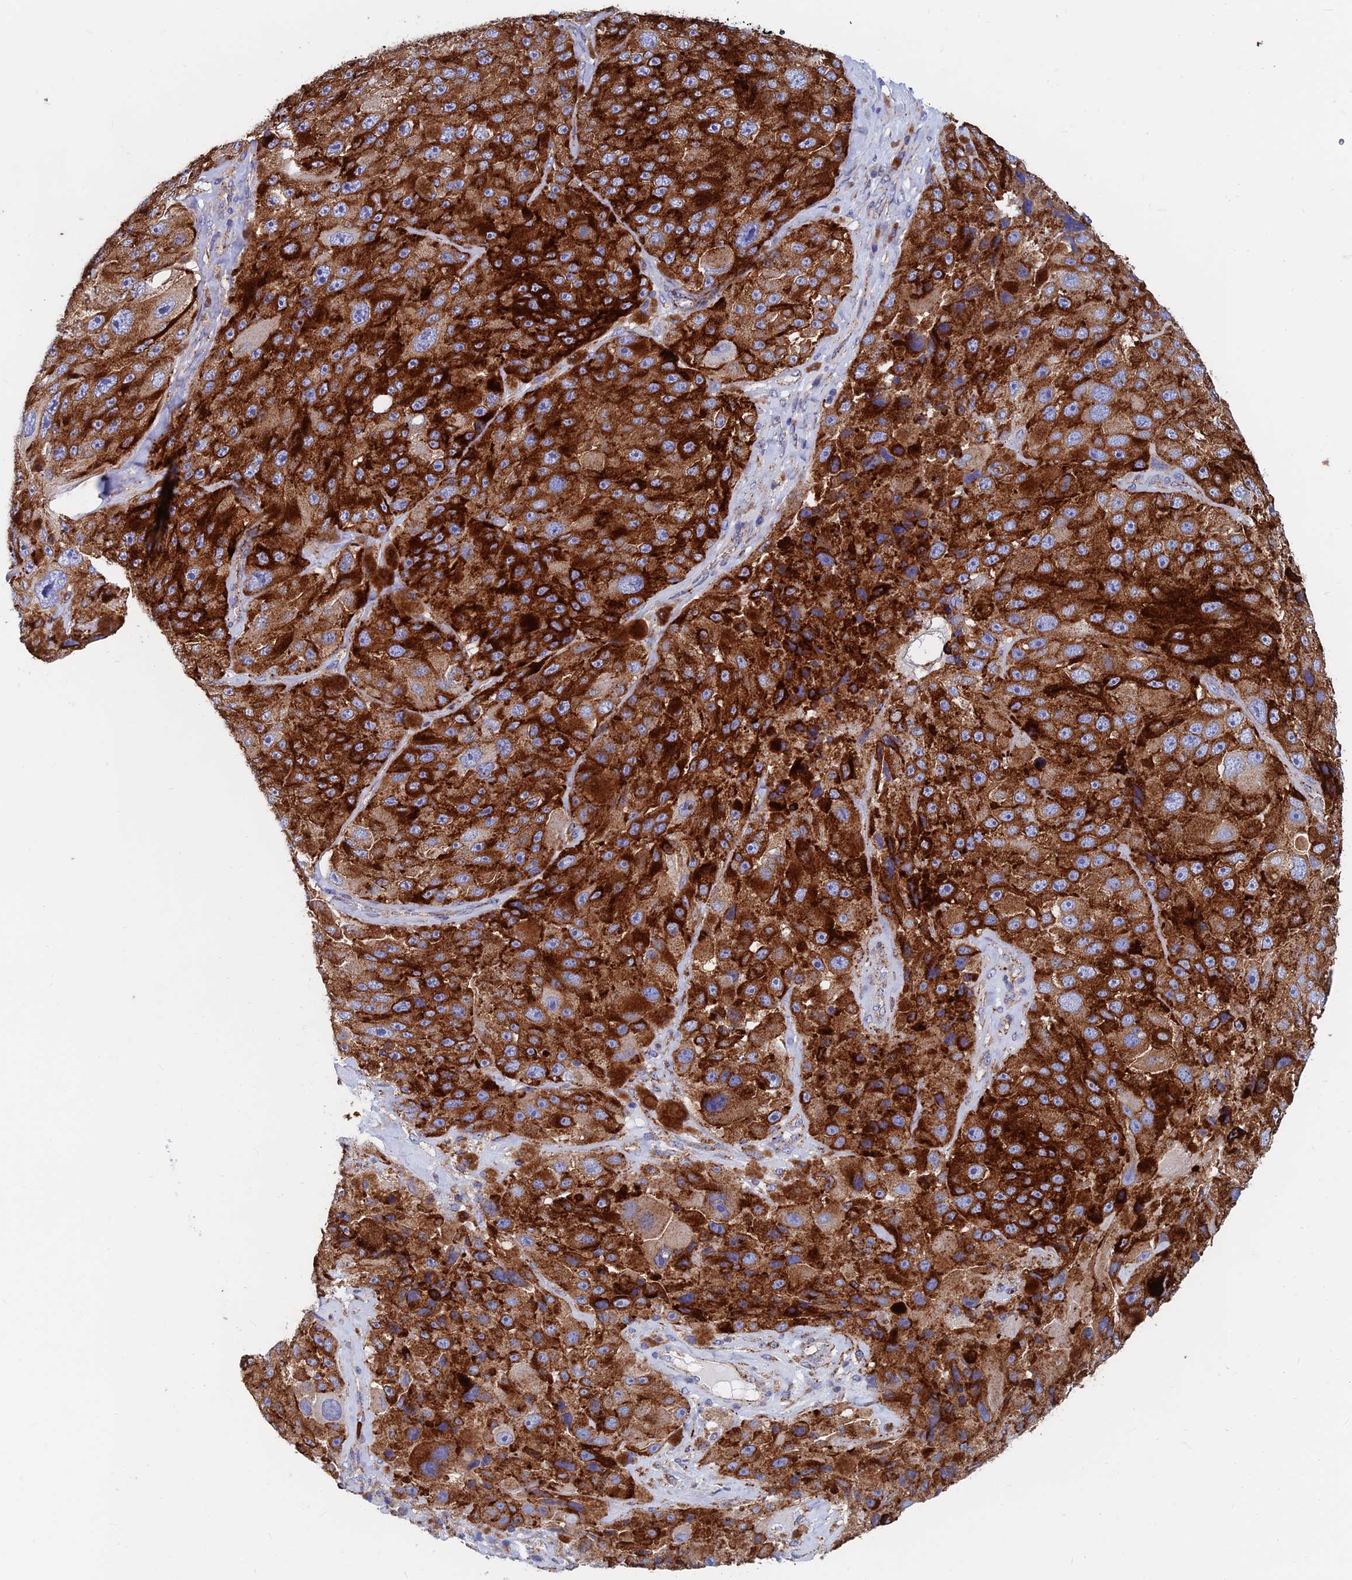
{"staining": {"intensity": "strong", "quantity": ">75%", "location": "cytoplasmic/membranous"}, "tissue": "melanoma", "cell_type": "Tumor cells", "image_type": "cancer", "snomed": [{"axis": "morphology", "description": "Malignant melanoma, Metastatic site"}, {"axis": "topography", "description": "Lymph node"}], "caption": "Immunohistochemistry (DAB (3,3'-diaminobenzidine)) staining of human malignant melanoma (metastatic site) reveals strong cytoplasmic/membranous protein staining in approximately >75% of tumor cells.", "gene": "SPNS1", "patient": {"sex": "male", "age": 62}}